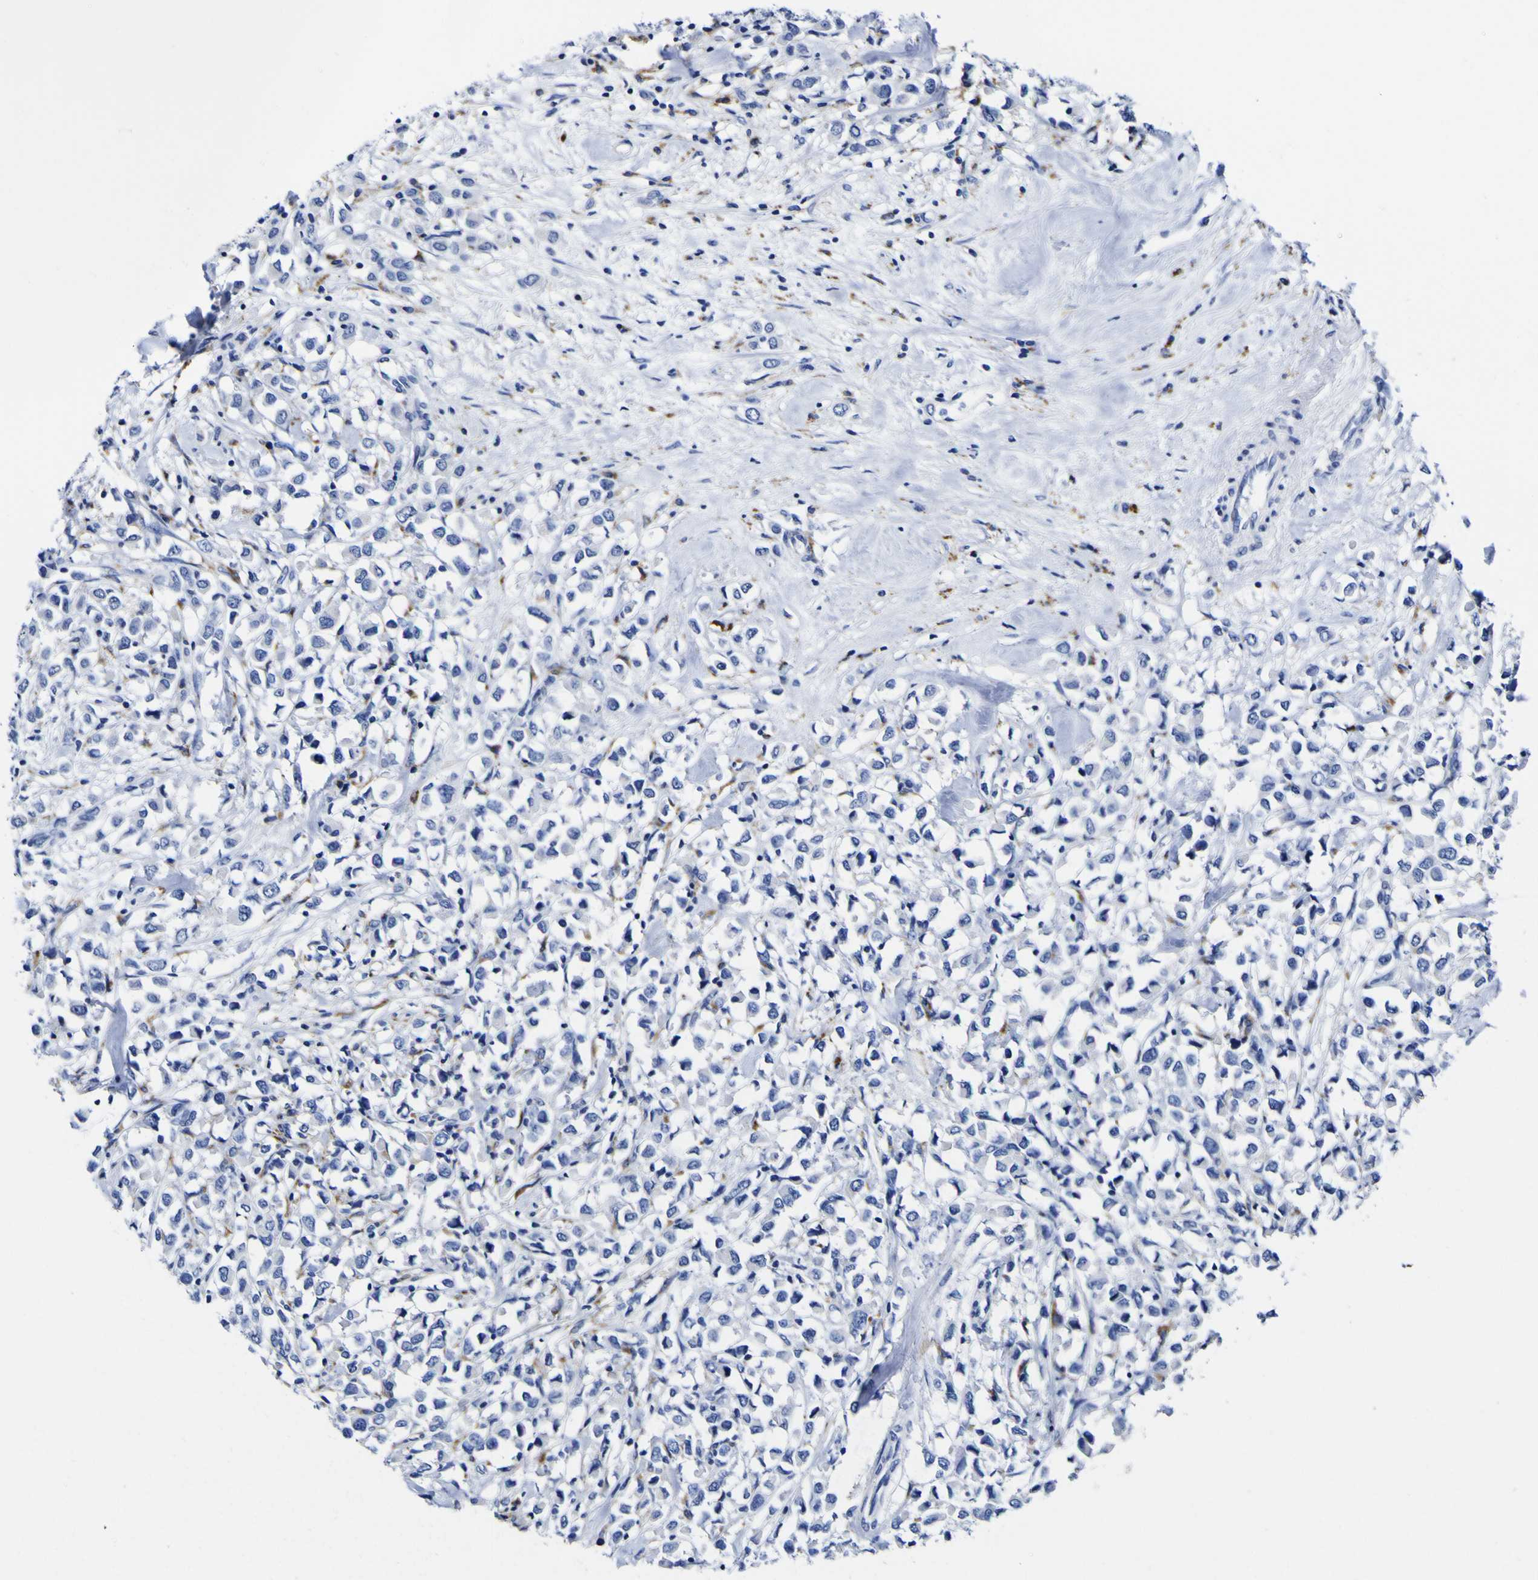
{"staining": {"intensity": "negative", "quantity": "none", "location": "none"}, "tissue": "breast cancer", "cell_type": "Tumor cells", "image_type": "cancer", "snomed": [{"axis": "morphology", "description": "Duct carcinoma"}, {"axis": "topography", "description": "Breast"}], "caption": "Infiltrating ductal carcinoma (breast) was stained to show a protein in brown. There is no significant staining in tumor cells. (Stains: DAB IHC with hematoxylin counter stain, Microscopy: brightfield microscopy at high magnification).", "gene": "HLA-DQA1", "patient": {"sex": "female", "age": 61}}